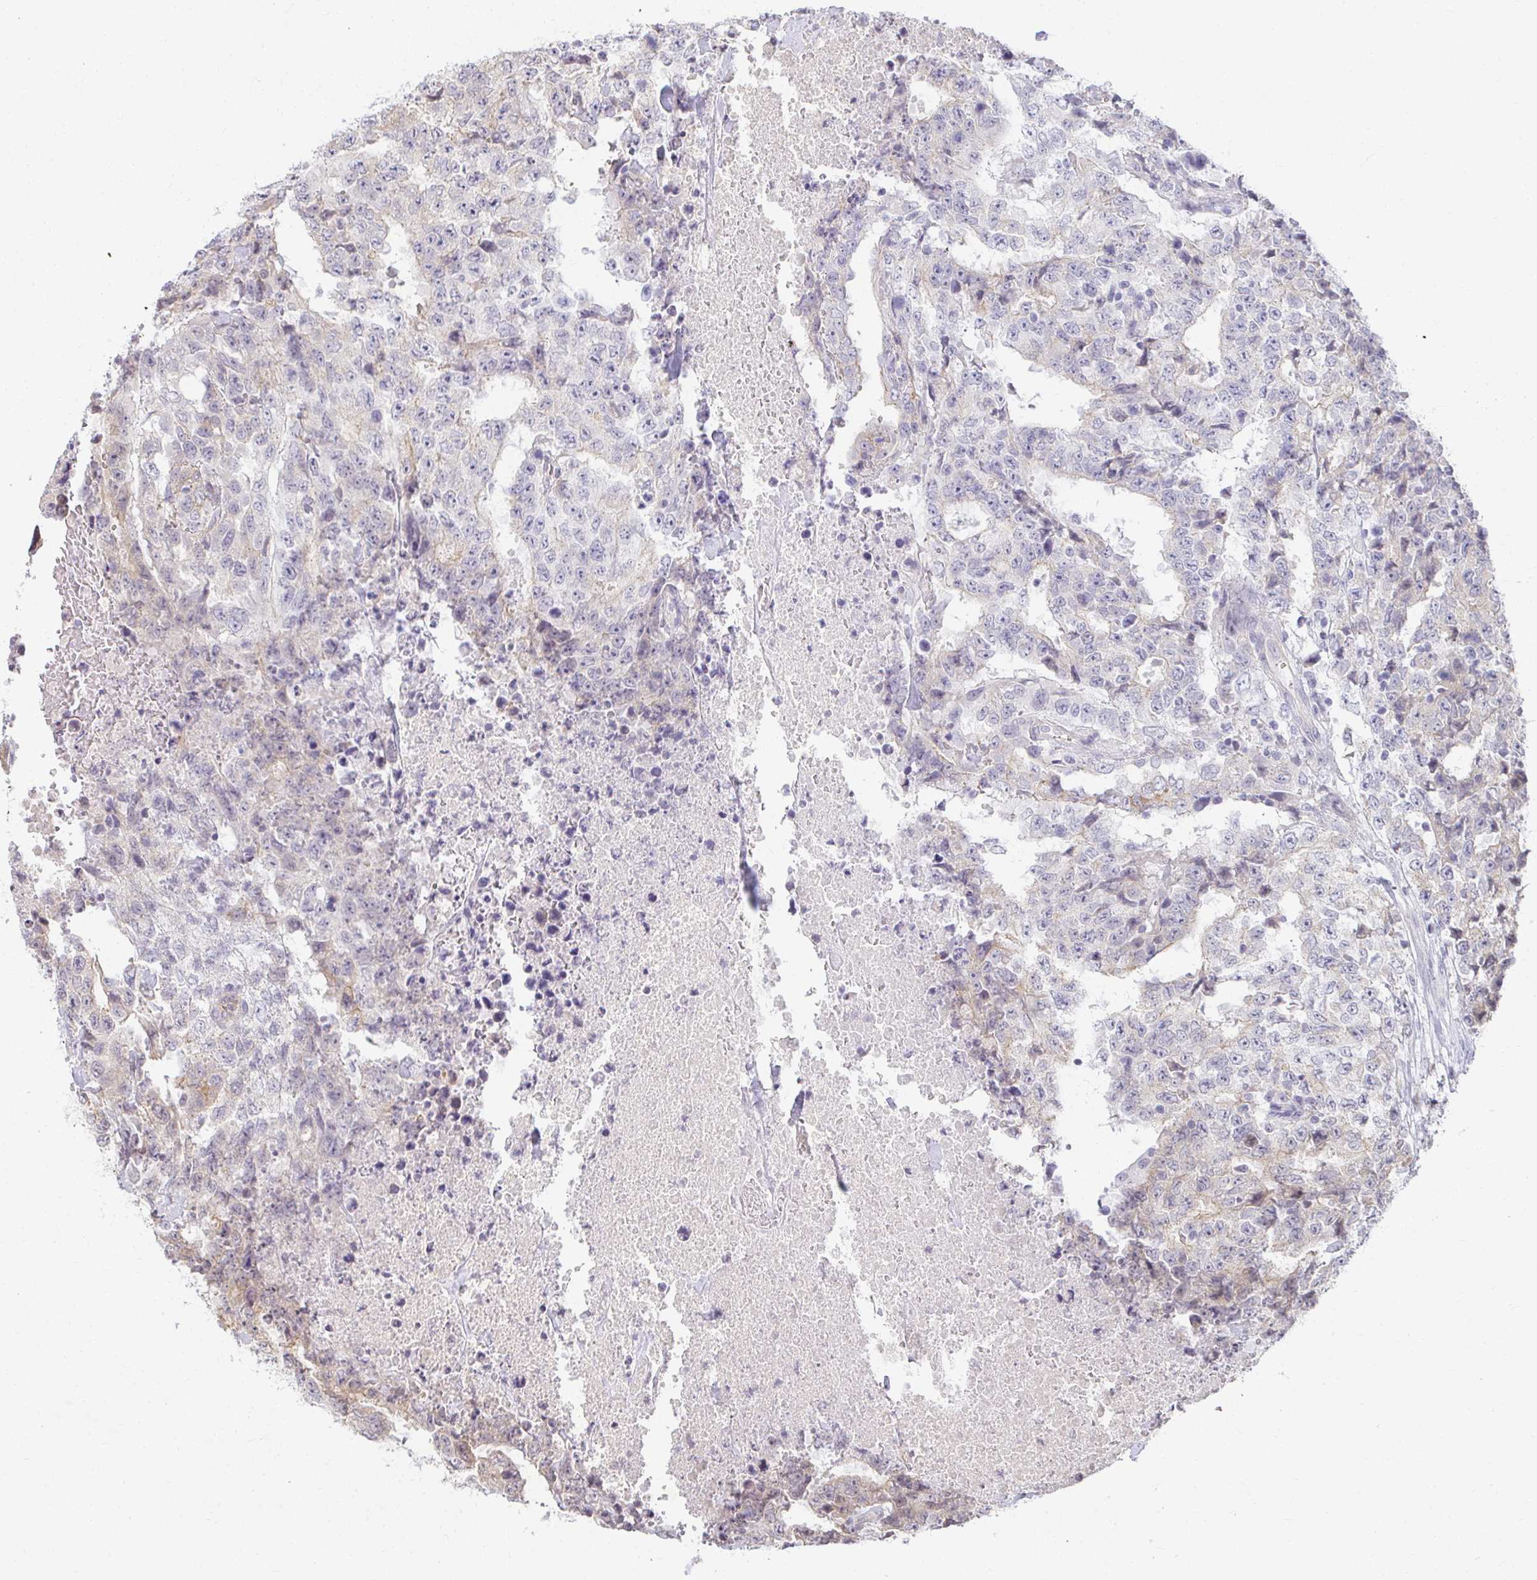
{"staining": {"intensity": "negative", "quantity": "none", "location": "none"}, "tissue": "testis cancer", "cell_type": "Tumor cells", "image_type": "cancer", "snomed": [{"axis": "morphology", "description": "Carcinoma, Embryonal, NOS"}, {"axis": "topography", "description": "Testis"}], "caption": "Immunohistochemistry (IHC) image of testis cancer stained for a protein (brown), which exhibits no expression in tumor cells.", "gene": "ANK3", "patient": {"sex": "male", "age": 24}}